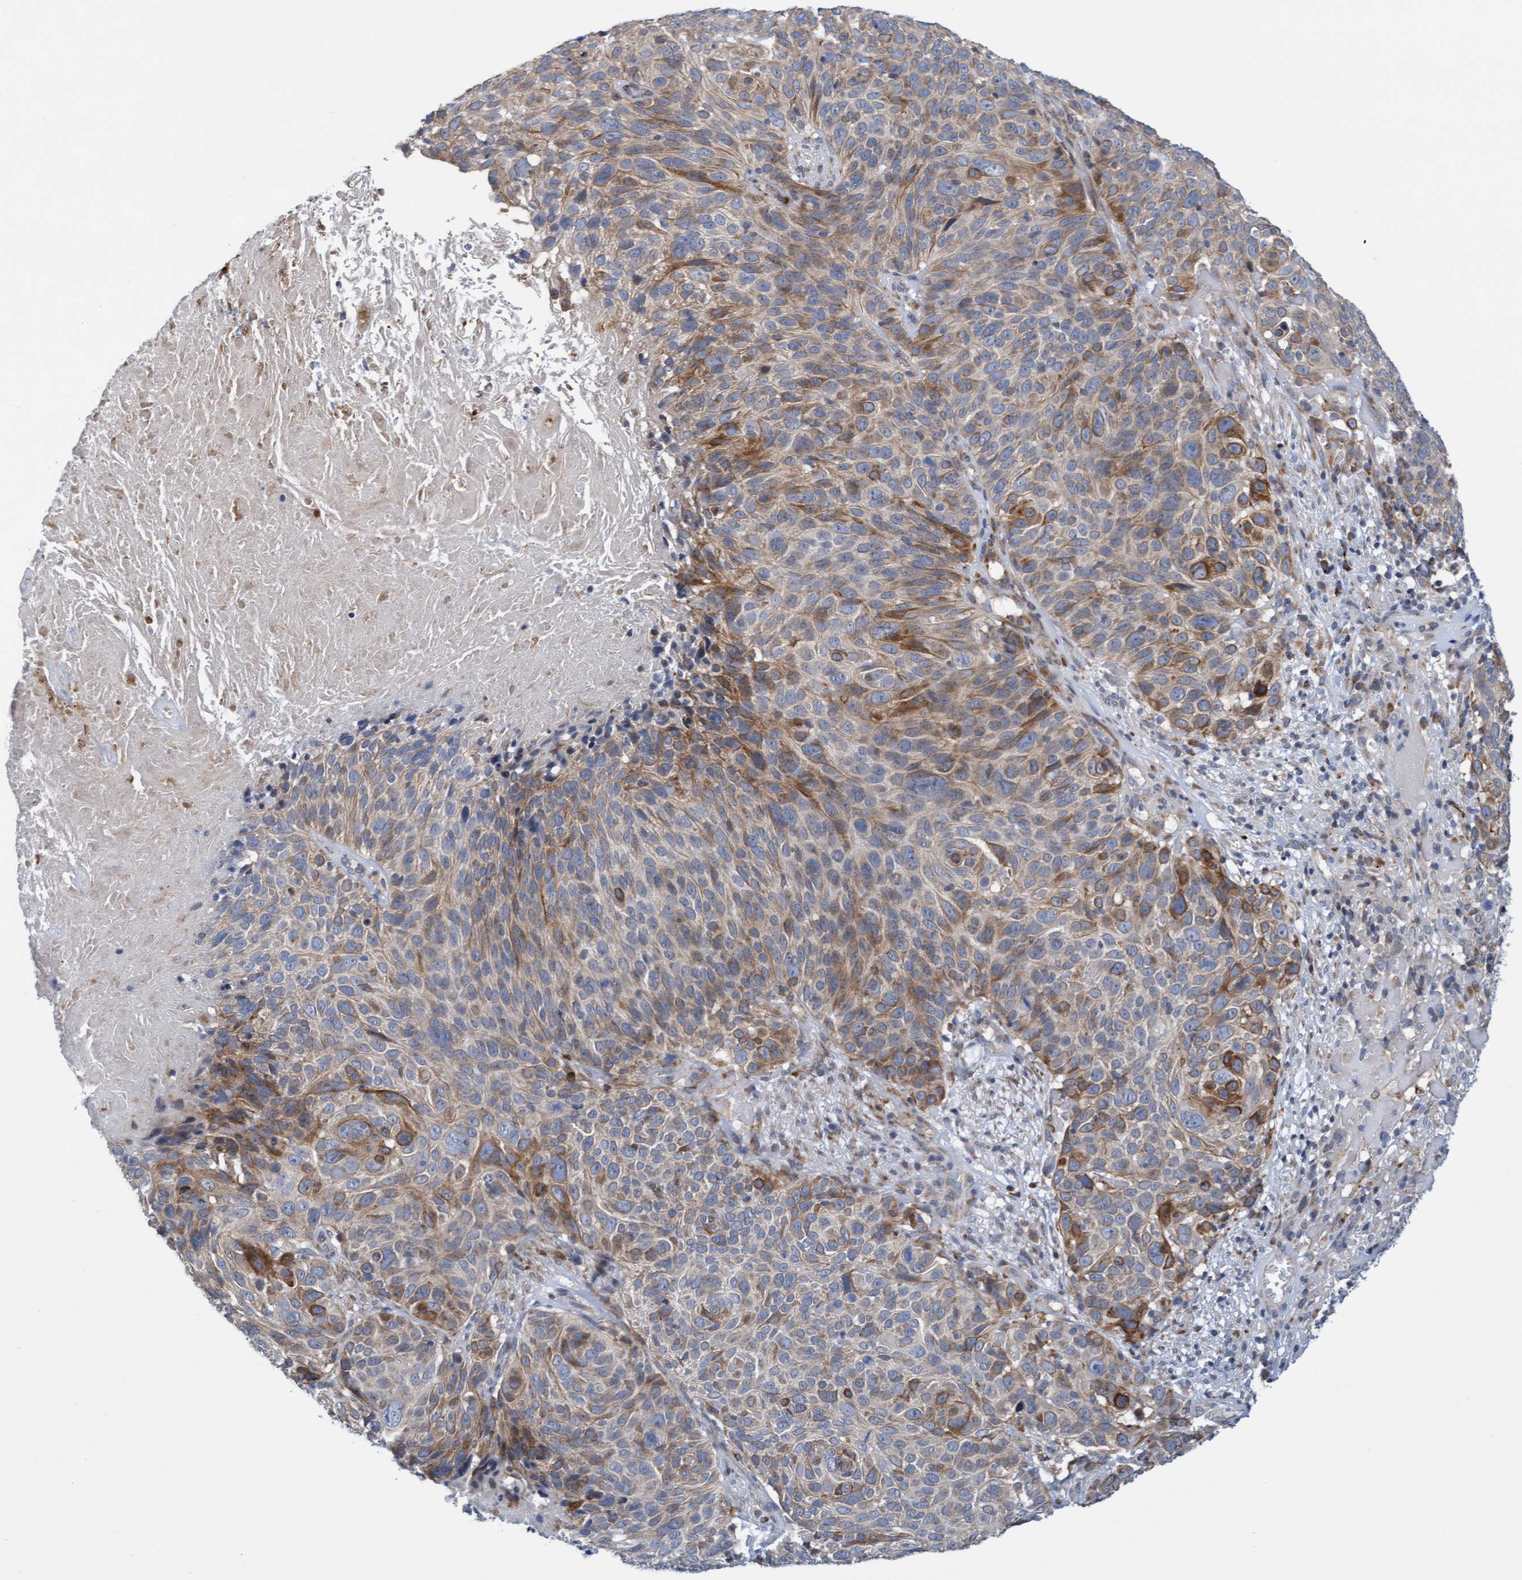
{"staining": {"intensity": "moderate", "quantity": "<25%", "location": "cytoplasmic/membranous"}, "tissue": "cervical cancer", "cell_type": "Tumor cells", "image_type": "cancer", "snomed": [{"axis": "morphology", "description": "Squamous cell carcinoma, NOS"}, {"axis": "topography", "description": "Cervix"}], "caption": "Cervical cancer tissue shows moderate cytoplasmic/membranous staining in approximately <25% of tumor cells The staining is performed using DAB brown chromogen to label protein expression. The nuclei are counter-stained blue using hematoxylin.", "gene": "SLC28A3", "patient": {"sex": "female", "age": 74}}